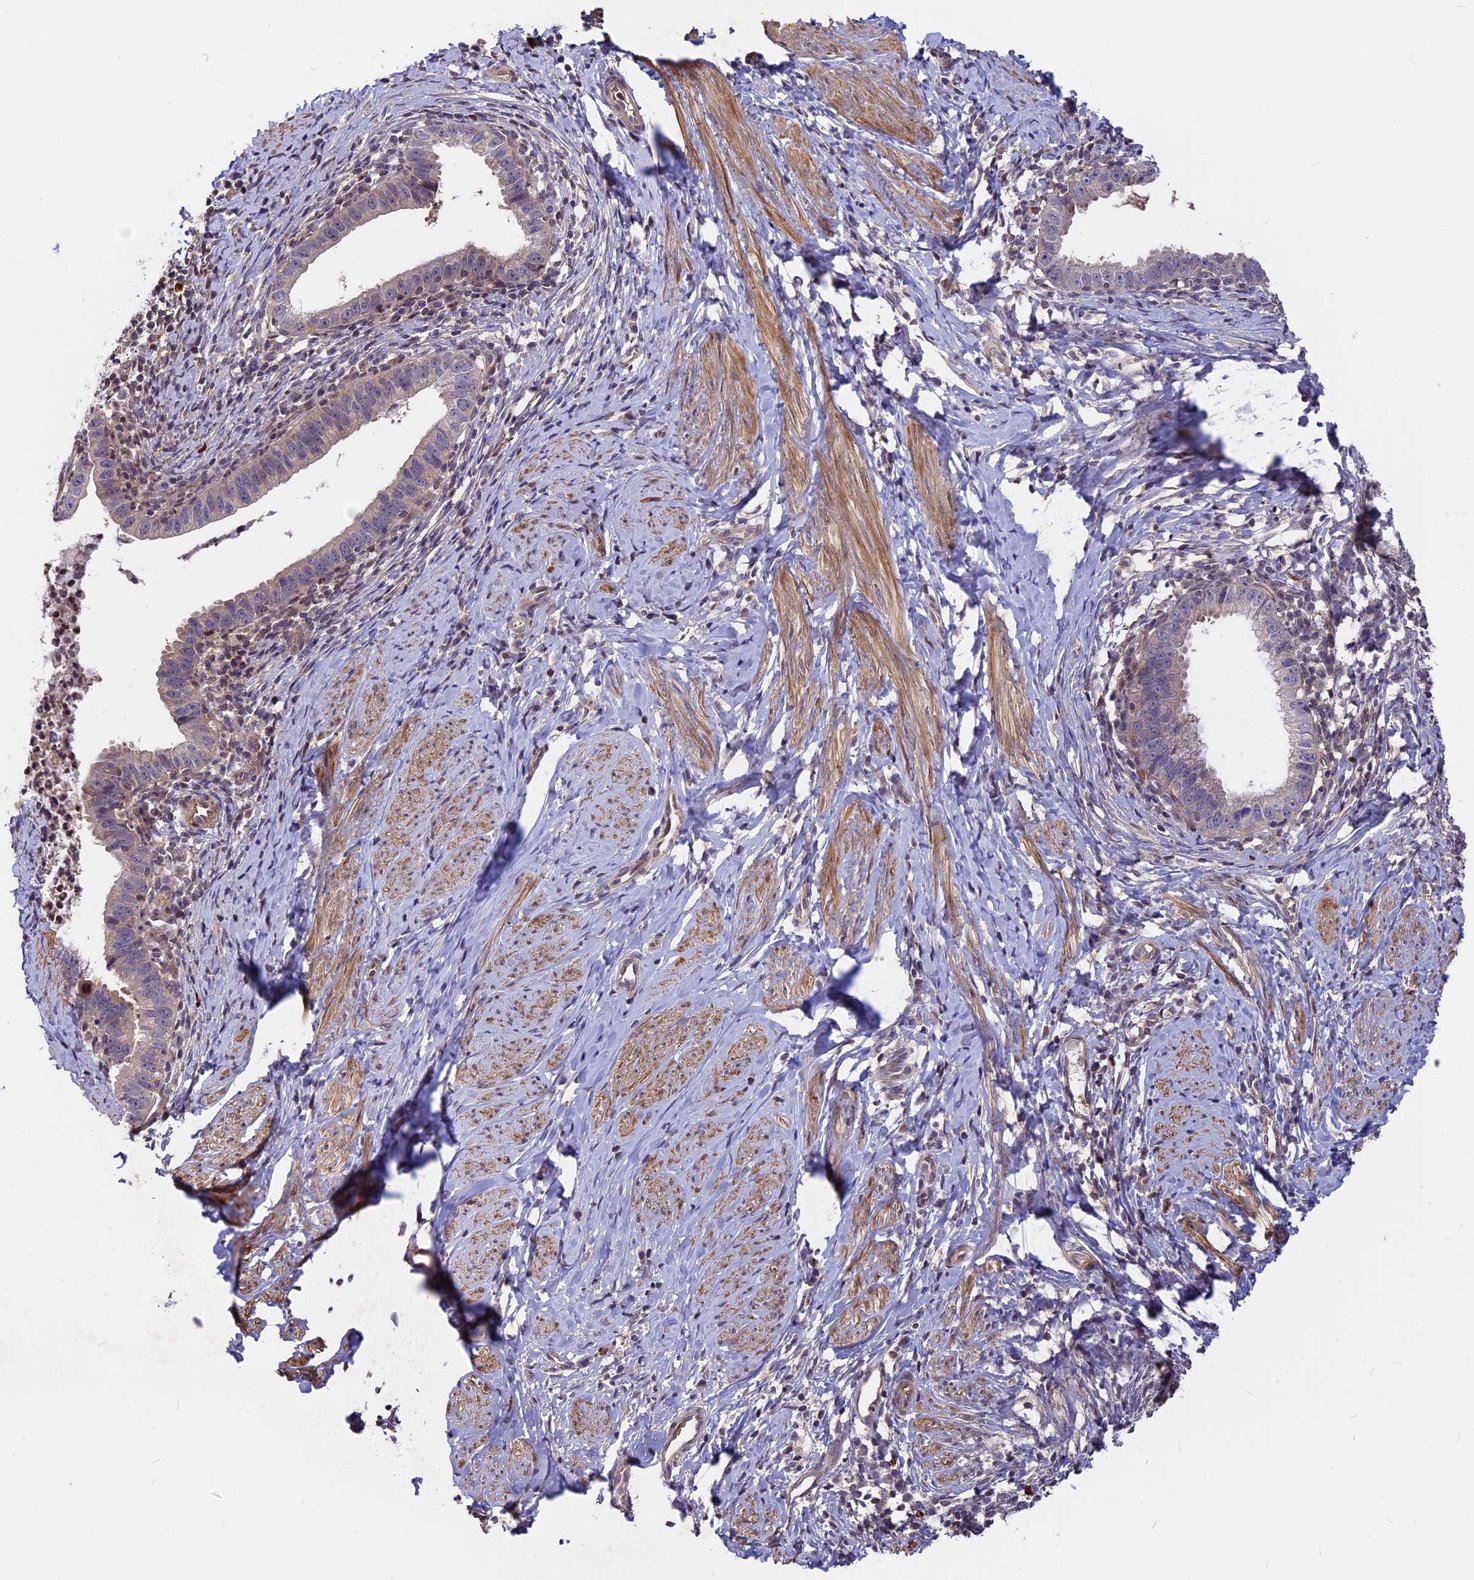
{"staining": {"intensity": "negative", "quantity": "none", "location": "none"}, "tissue": "cervical cancer", "cell_type": "Tumor cells", "image_type": "cancer", "snomed": [{"axis": "morphology", "description": "Adenocarcinoma, NOS"}, {"axis": "topography", "description": "Cervix"}], "caption": "An IHC histopathology image of cervical cancer (adenocarcinoma) is shown. There is no staining in tumor cells of cervical cancer (adenocarcinoma).", "gene": "ZC3H10", "patient": {"sex": "female", "age": 36}}